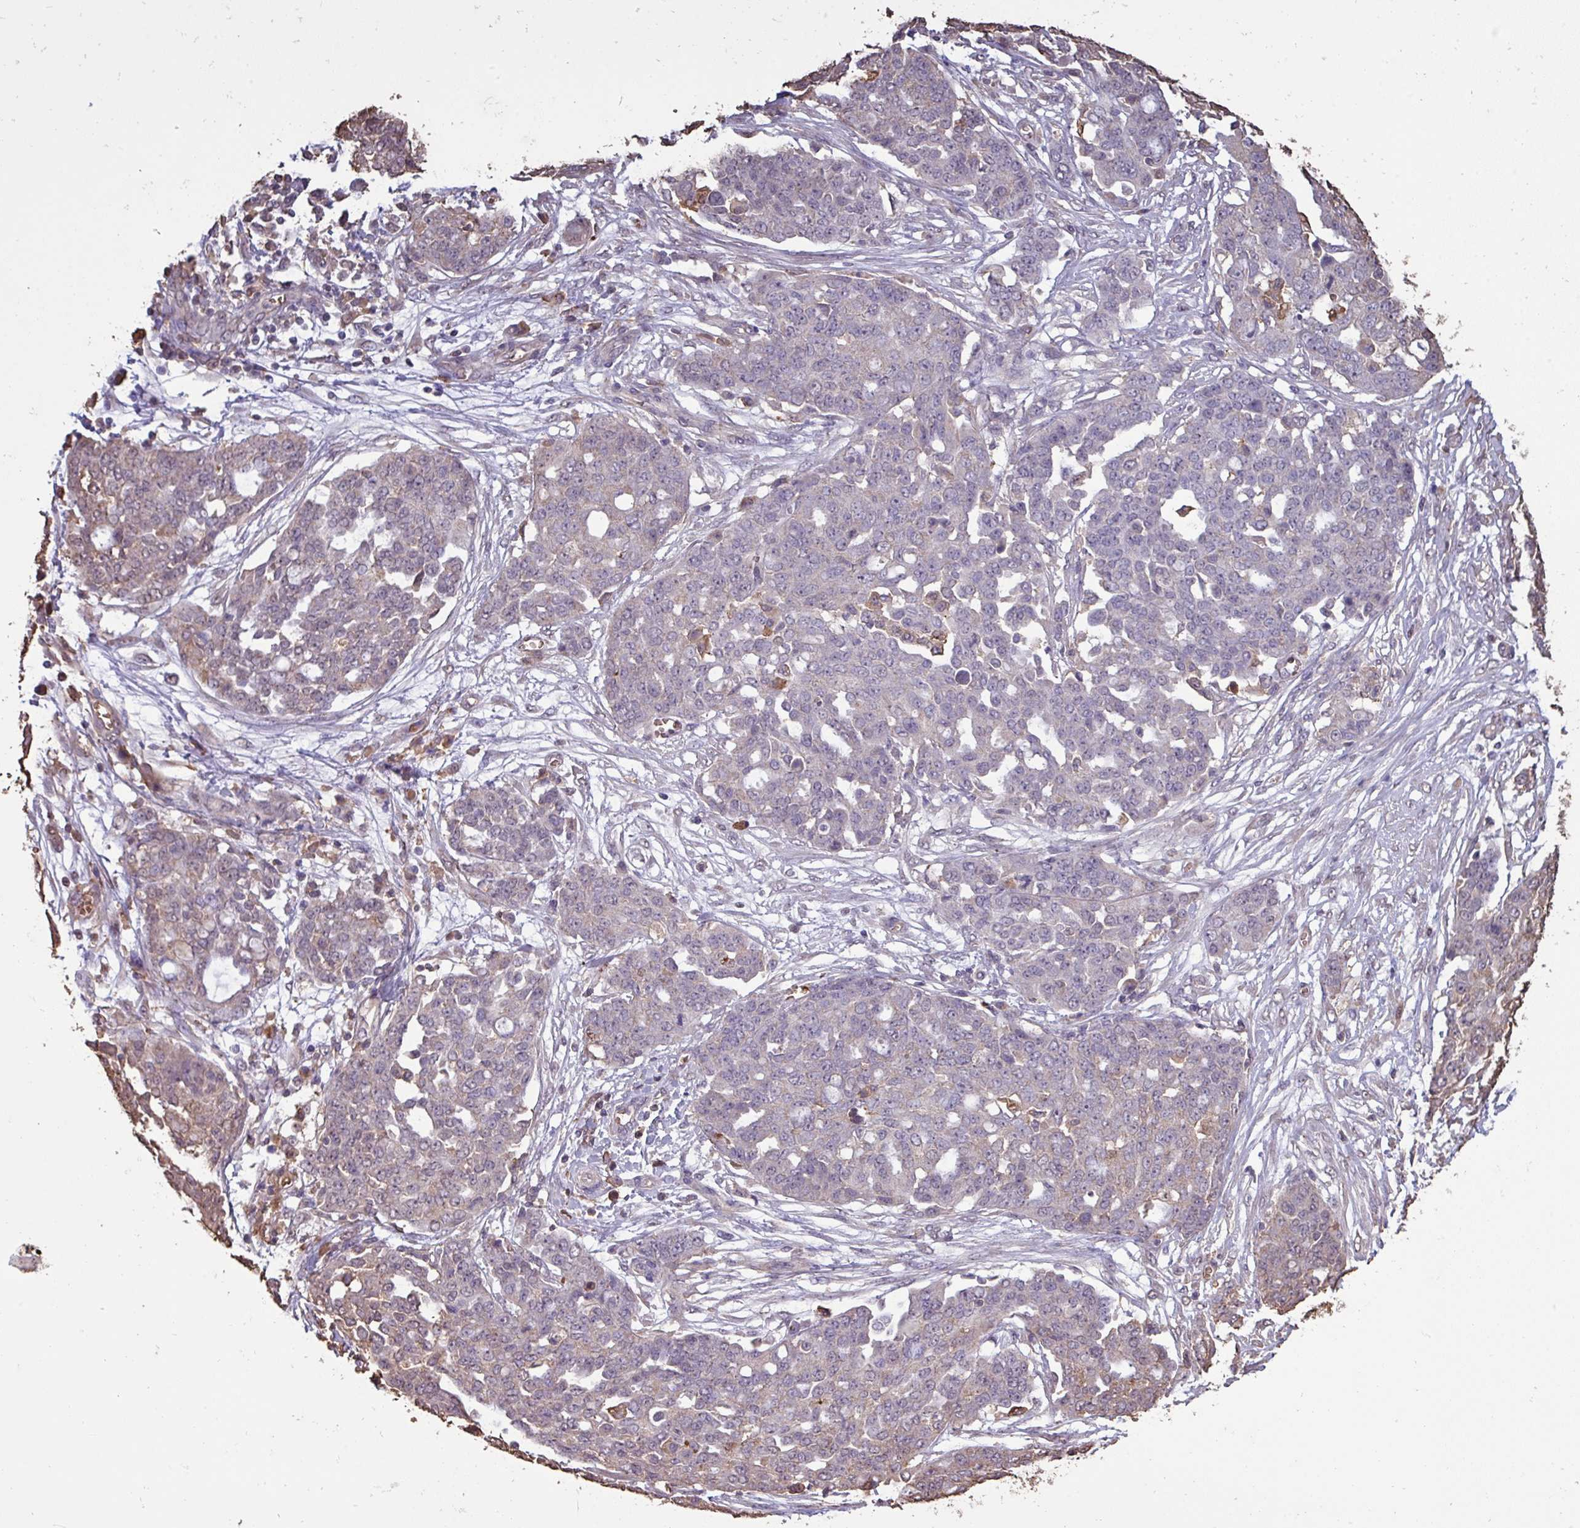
{"staining": {"intensity": "weak", "quantity": "<25%", "location": "cytoplasmic/membranous"}, "tissue": "ovarian cancer", "cell_type": "Tumor cells", "image_type": "cancer", "snomed": [{"axis": "morphology", "description": "Cystadenocarcinoma, serous, NOS"}, {"axis": "topography", "description": "Soft tissue"}, {"axis": "topography", "description": "Ovary"}], "caption": "The micrograph exhibits no staining of tumor cells in ovarian cancer (serous cystadenocarcinoma).", "gene": "CAMK2B", "patient": {"sex": "female", "age": 57}}